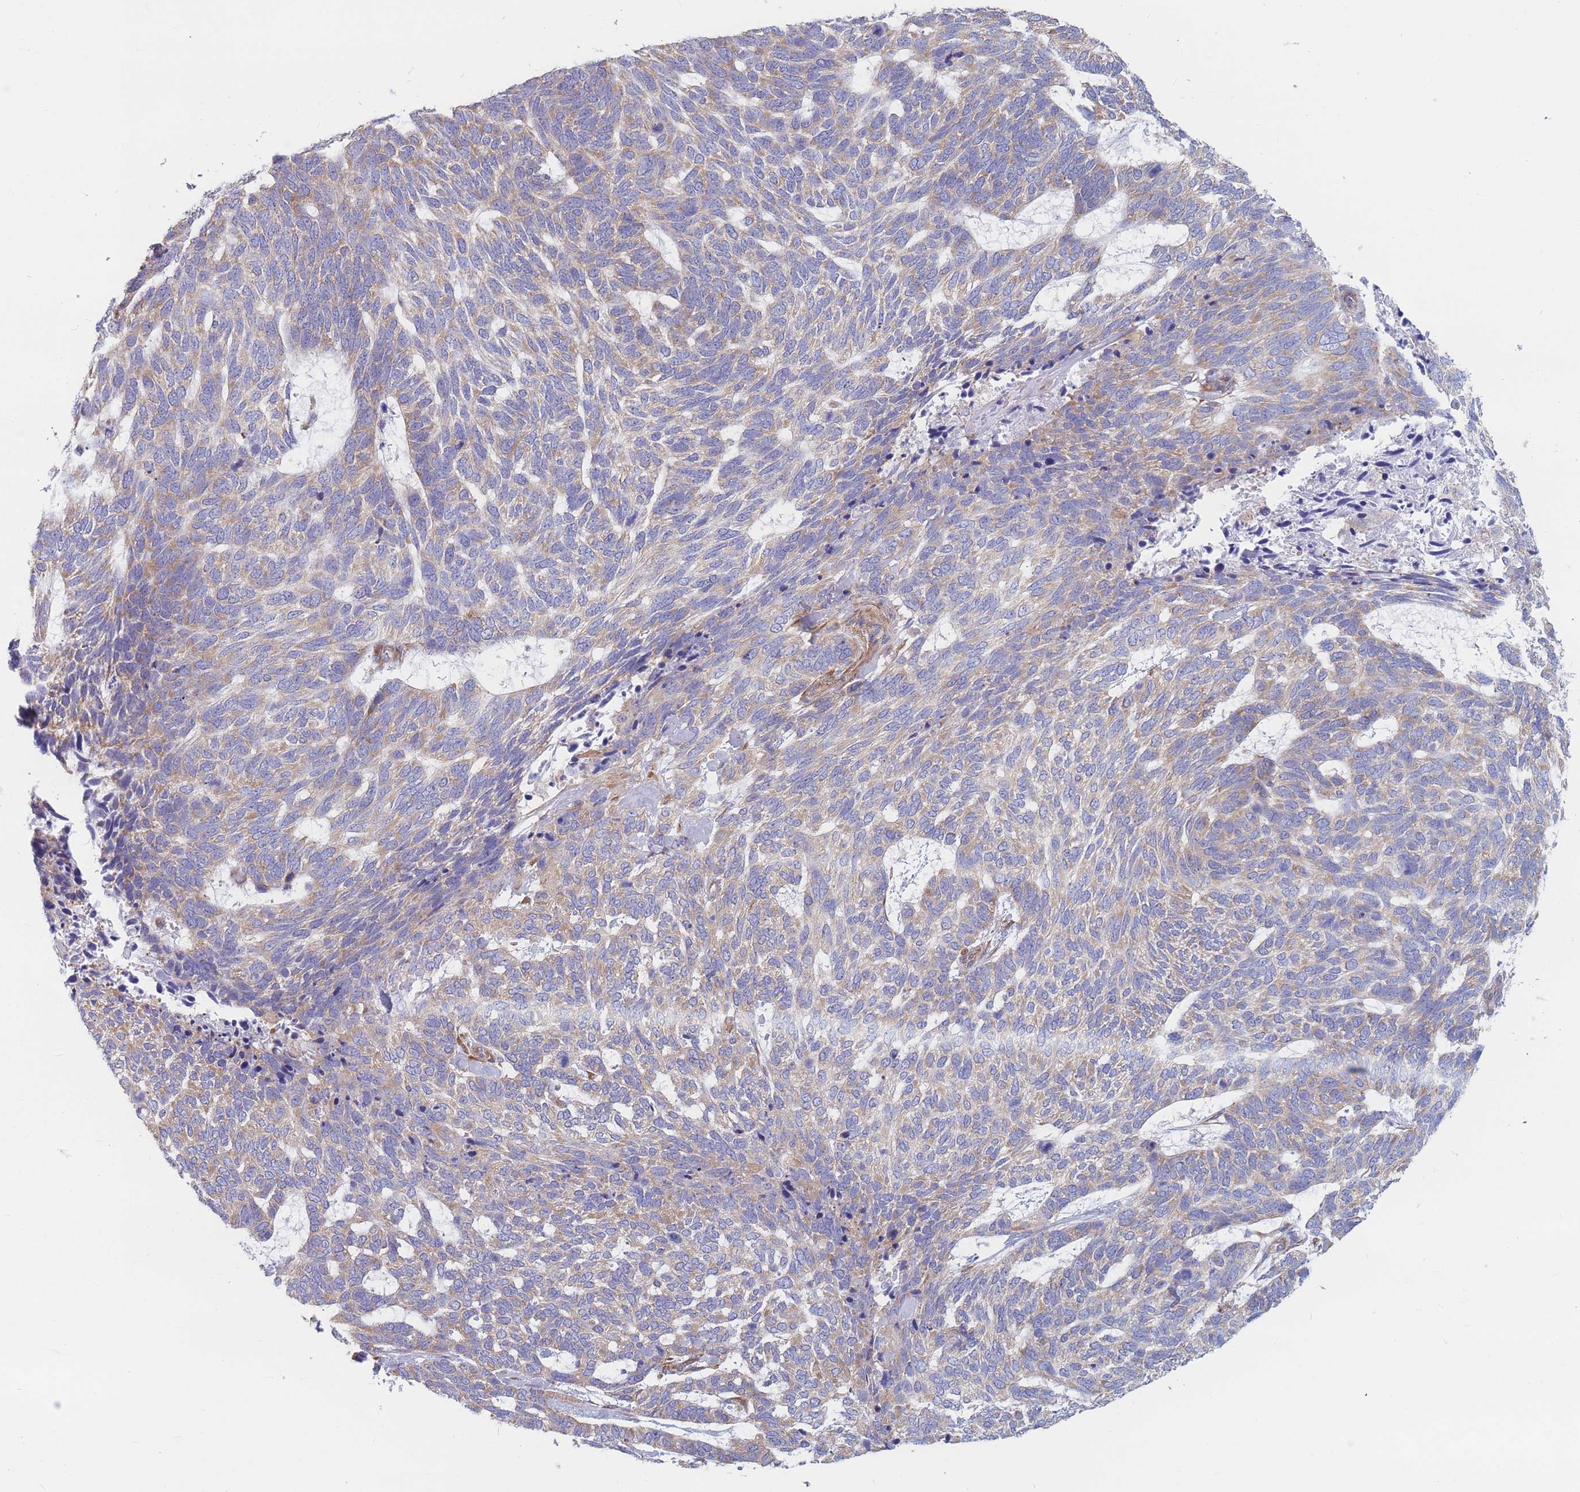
{"staining": {"intensity": "weak", "quantity": "25%-75%", "location": "cytoplasmic/membranous"}, "tissue": "skin cancer", "cell_type": "Tumor cells", "image_type": "cancer", "snomed": [{"axis": "morphology", "description": "Basal cell carcinoma"}, {"axis": "topography", "description": "Skin"}], "caption": "Skin cancer (basal cell carcinoma) tissue displays weak cytoplasmic/membranous expression in about 25%-75% of tumor cells Nuclei are stained in blue.", "gene": "RPL8", "patient": {"sex": "female", "age": 65}}